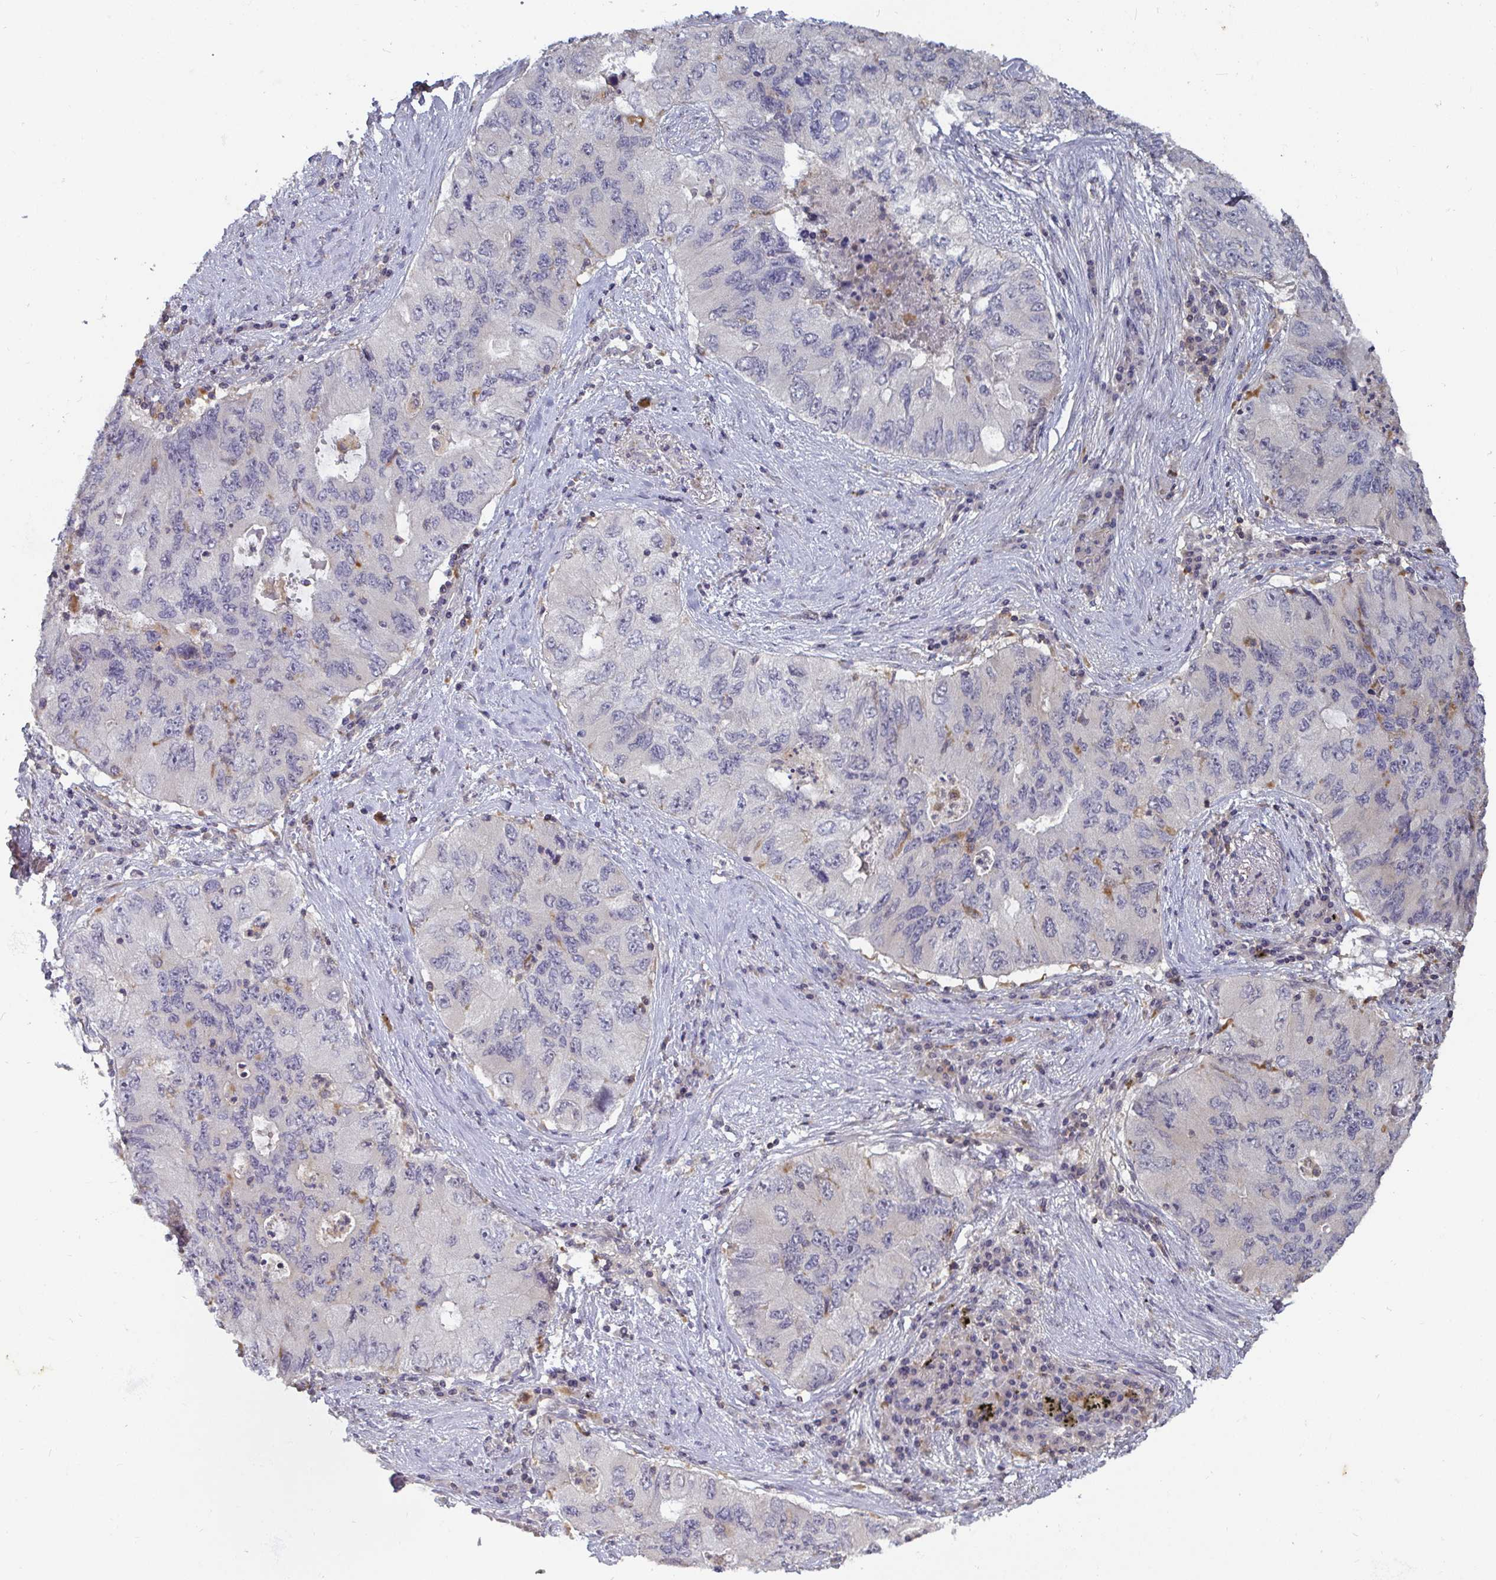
{"staining": {"intensity": "negative", "quantity": "none", "location": "none"}, "tissue": "lung cancer", "cell_type": "Tumor cells", "image_type": "cancer", "snomed": [{"axis": "morphology", "description": "Adenocarcinoma, NOS"}, {"axis": "morphology", "description": "Adenocarcinoma, metastatic, NOS"}, {"axis": "topography", "description": "Lymph node"}, {"axis": "topography", "description": "Lung"}], "caption": "High power microscopy image of an immunohistochemistry histopathology image of lung cancer (adenocarcinoma), revealing no significant expression in tumor cells. The staining was performed using DAB (3,3'-diaminobenzidine) to visualize the protein expression in brown, while the nuclei were stained in blue with hematoxylin (Magnification: 20x).", "gene": "CDH18", "patient": {"sex": "female", "age": 54}}